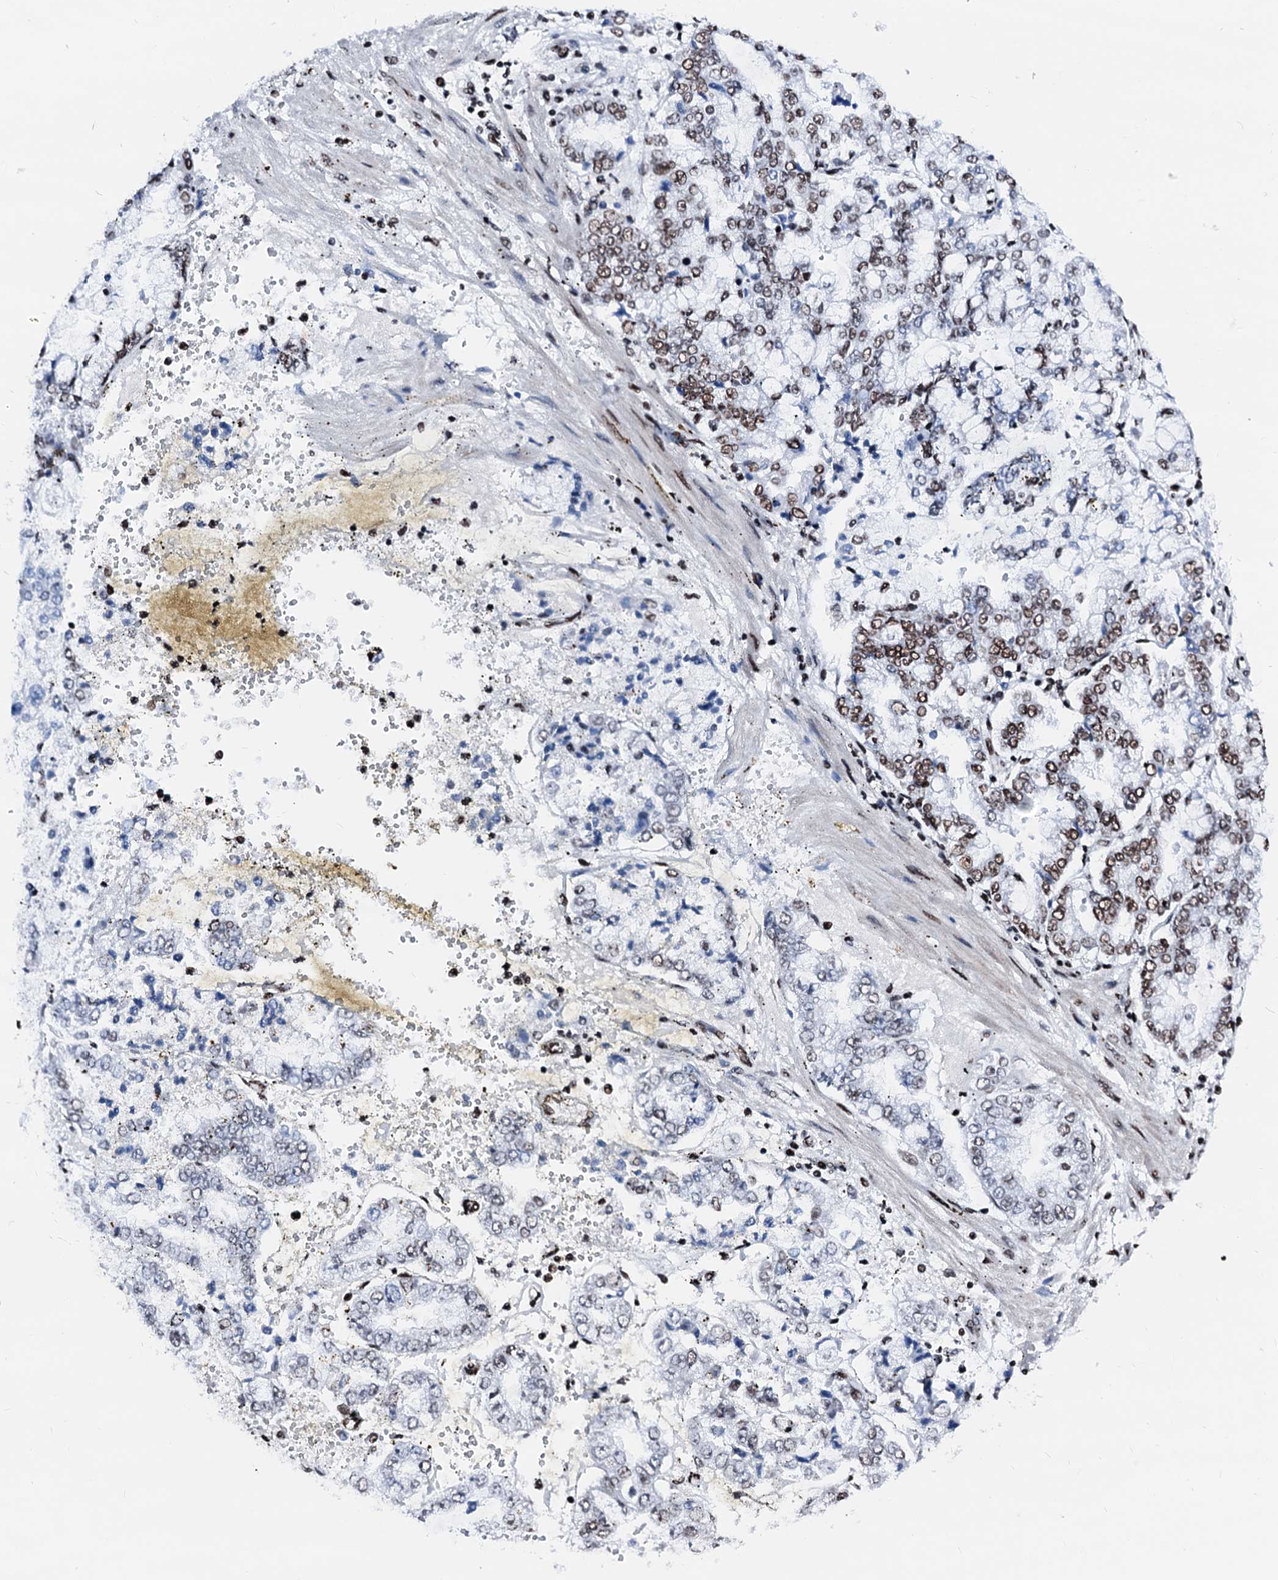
{"staining": {"intensity": "moderate", "quantity": "25%-75%", "location": "nuclear"}, "tissue": "stomach cancer", "cell_type": "Tumor cells", "image_type": "cancer", "snomed": [{"axis": "morphology", "description": "Adenocarcinoma, NOS"}, {"axis": "topography", "description": "Stomach"}], "caption": "About 25%-75% of tumor cells in stomach cancer exhibit moderate nuclear protein expression as visualized by brown immunohistochemical staining.", "gene": "RALY", "patient": {"sex": "male", "age": 76}}